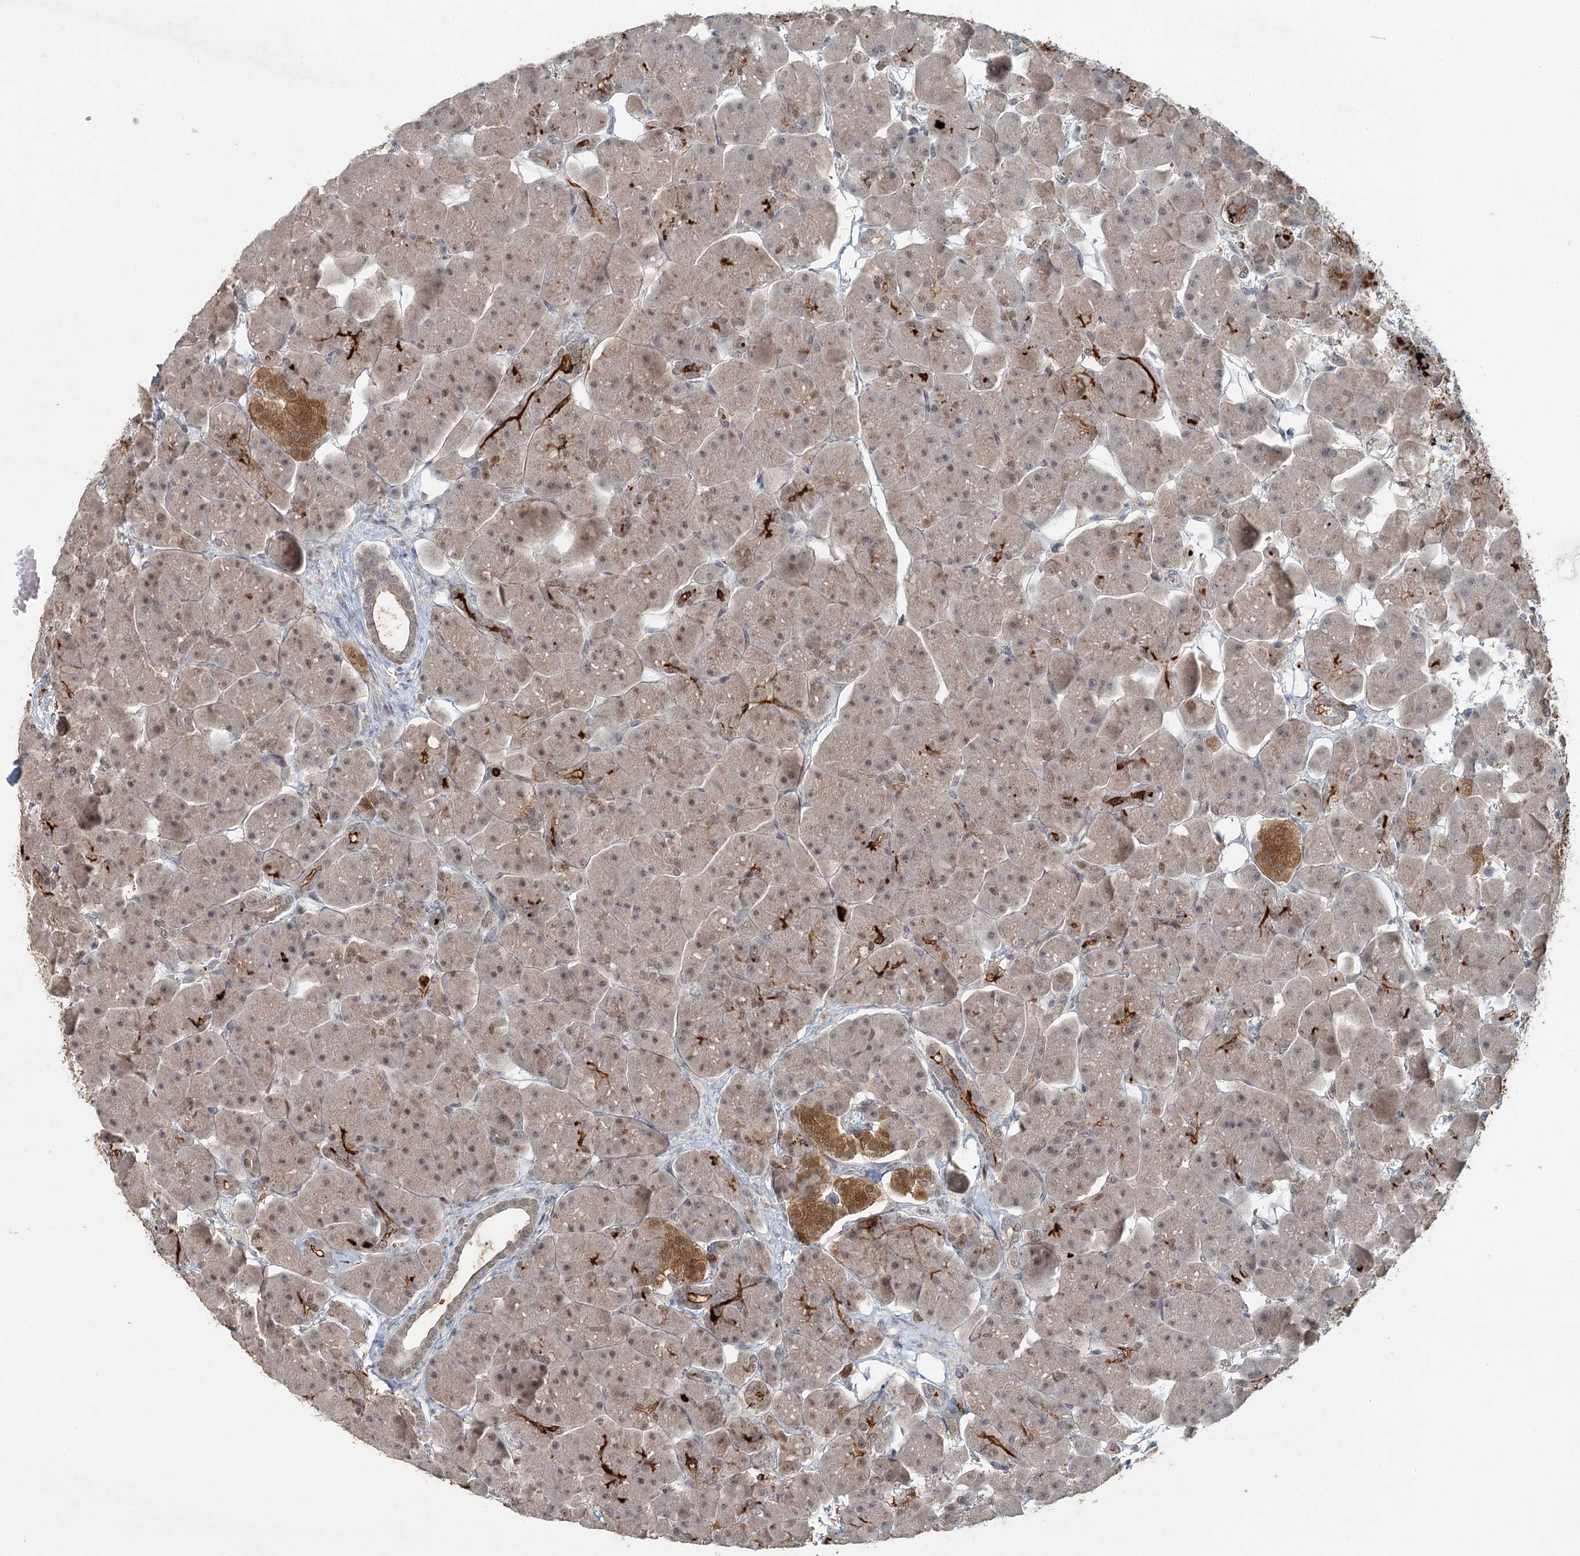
{"staining": {"intensity": "strong", "quantity": "<25%", "location": "cytoplasmic/membranous,nuclear"}, "tissue": "pancreas", "cell_type": "Exocrine glandular cells", "image_type": "normal", "snomed": [{"axis": "morphology", "description": "Normal tissue, NOS"}, {"axis": "topography", "description": "Pancreas"}], "caption": "Protein analysis of unremarkable pancreas demonstrates strong cytoplasmic/membranous,nuclear staining in about <25% of exocrine glandular cells.", "gene": "ADK", "patient": {"sex": "male", "age": 66}}